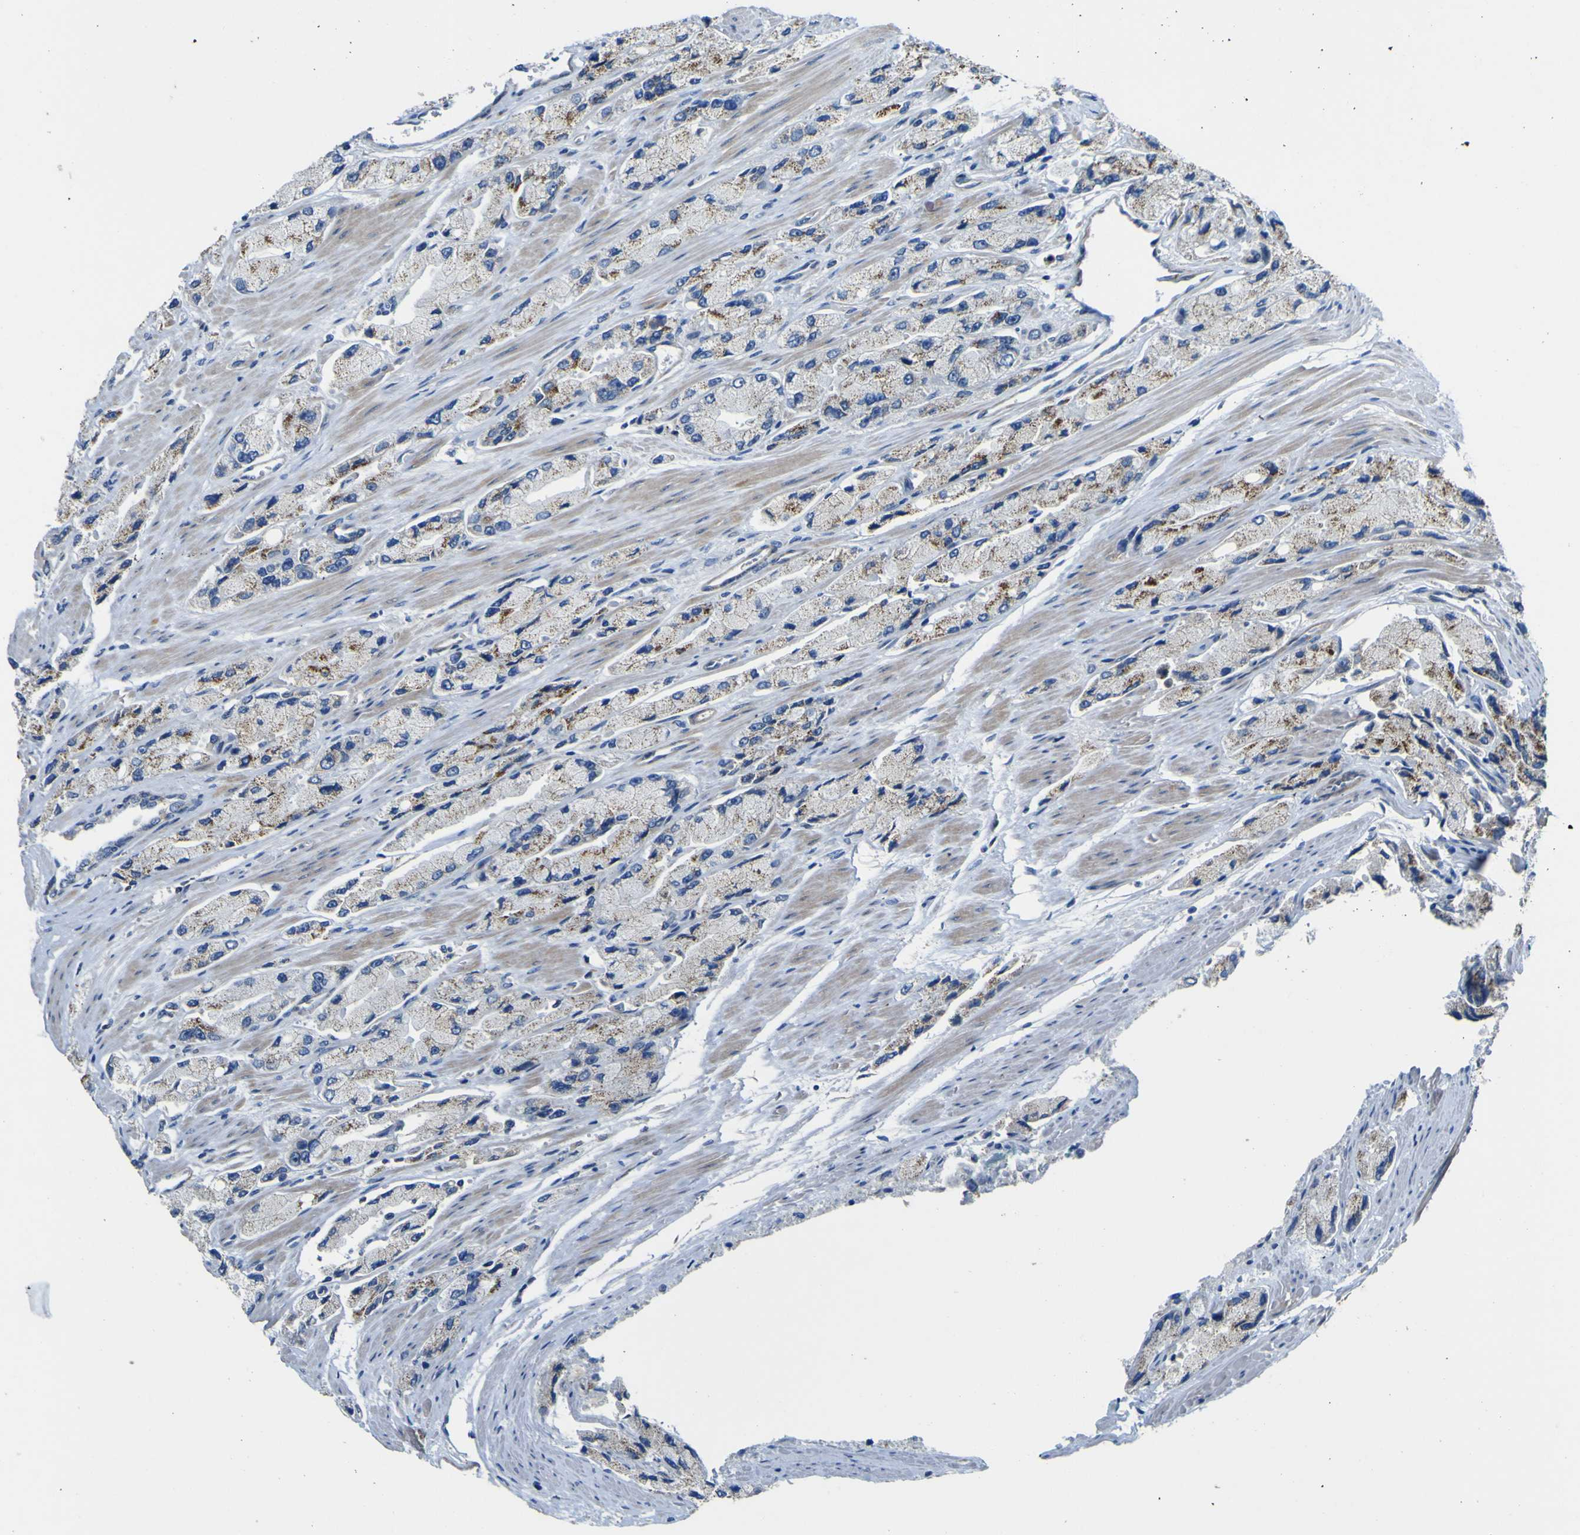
{"staining": {"intensity": "moderate", "quantity": "<25%", "location": "cytoplasmic/membranous"}, "tissue": "prostate cancer", "cell_type": "Tumor cells", "image_type": "cancer", "snomed": [{"axis": "morphology", "description": "Adenocarcinoma, High grade"}, {"axis": "topography", "description": "Prostate"}], "caption": "Human adenocarcinoma (high-grade) (prostate) stained for a protein (brown) exhibits moderate cytoplasmic/membranous positive expression in about <25% of tumor cells.", "gene": "ALDH18A1", "patient": {"sex": "male", "age": 58}}